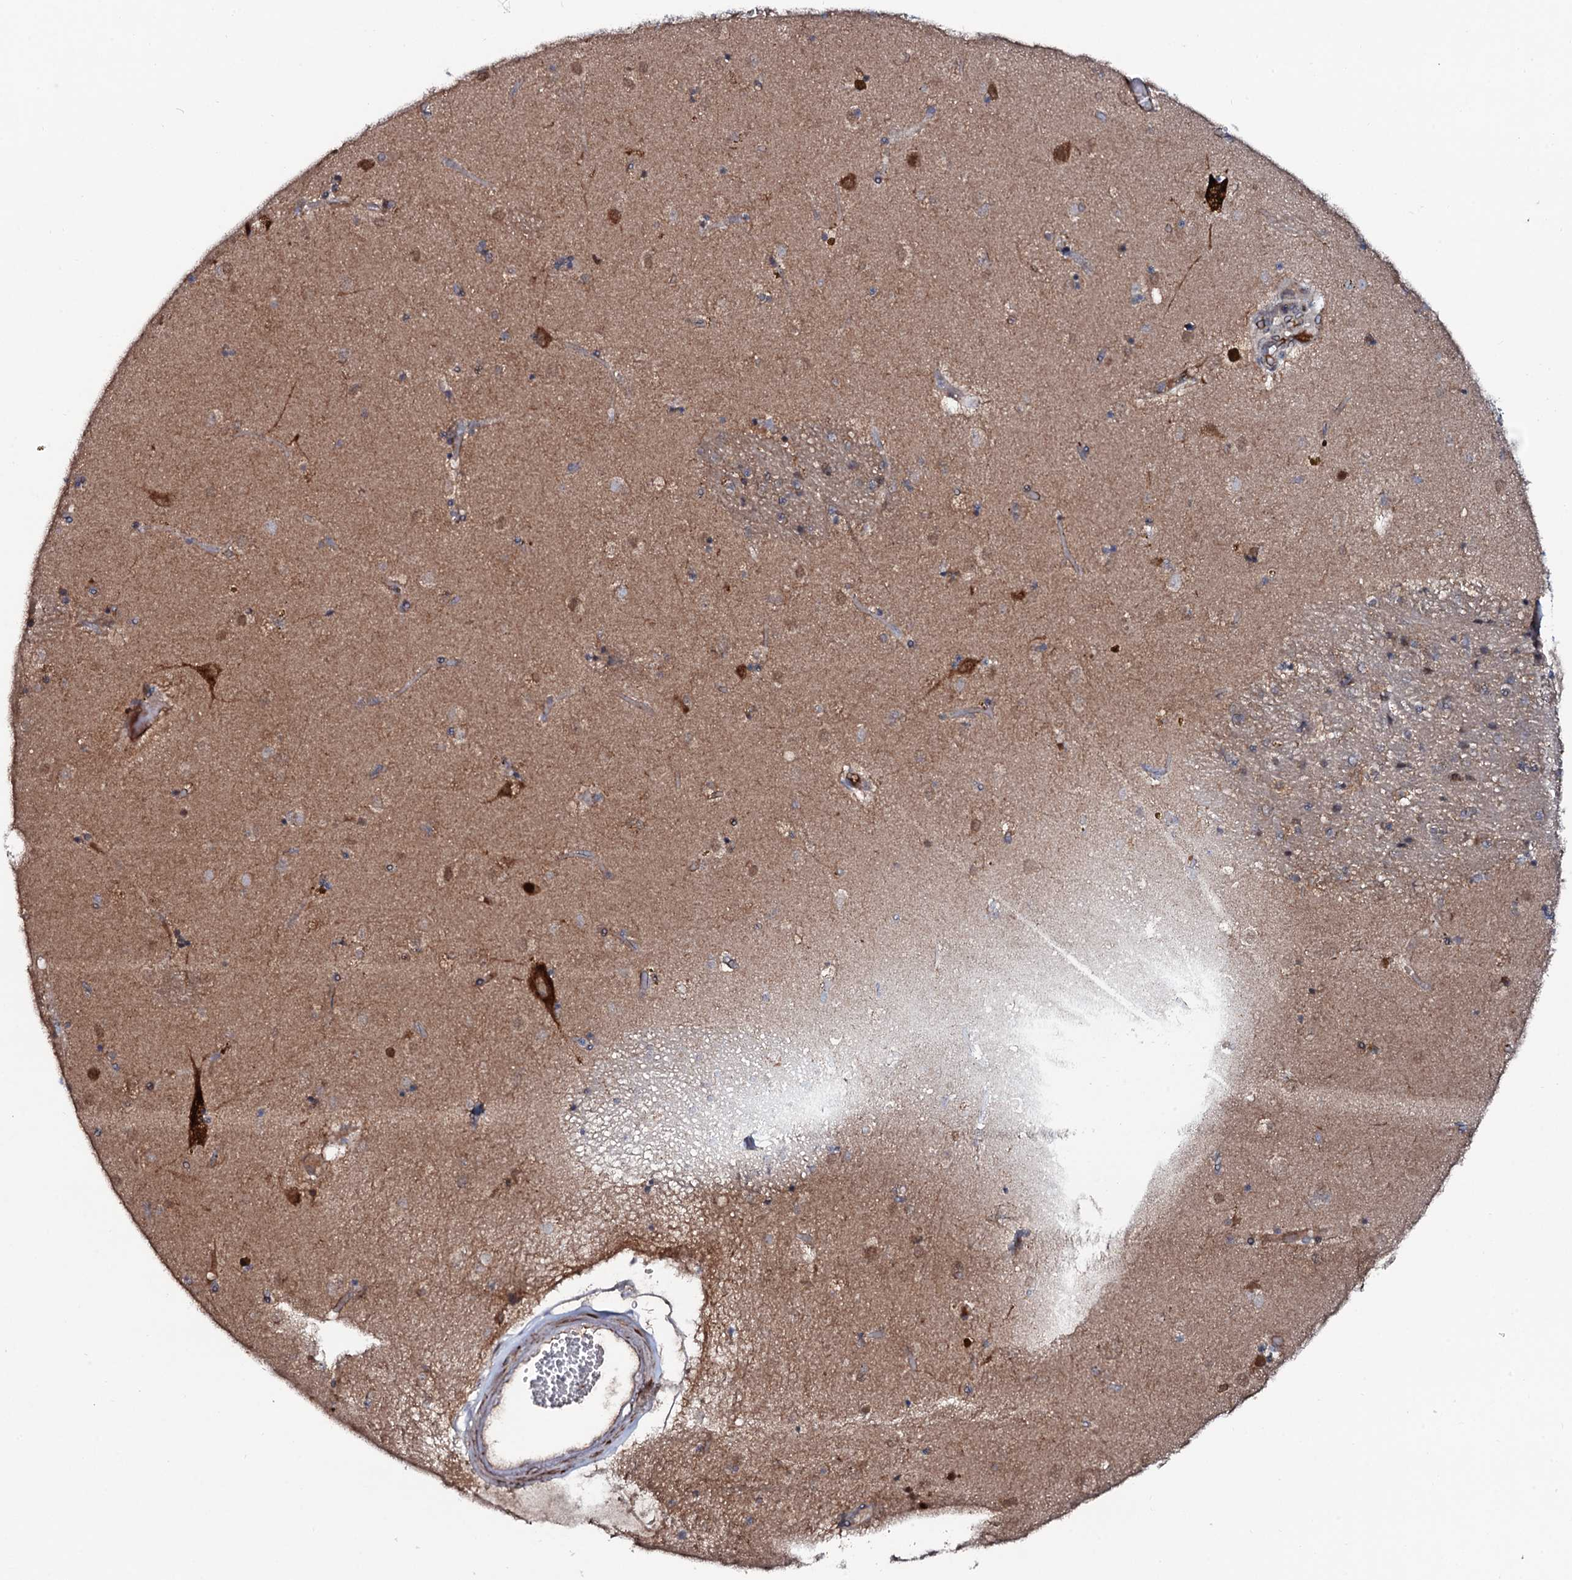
{"staining": {"intensity": "moderate", "quantity": "<25%", "location": "cytoplasmic/membranous"}, "tissue": "caudate", "cell_type": "Glial cells", "image_type": "normal", "snomed": [{"axis": "morphology", "description": "Normal tissue, NOS"}, {"axis": "topography", "description": "Lateral ventricle wall"}], "caption": "A high-resolution histopathology image shows IHC staining of normal caudate, which demonstrates moderate cytoplasmic/membranous positivity in about <25% of glial cells.", "gene": "PPP1R3D", "patient": {"sex": "male", "age": 70}}